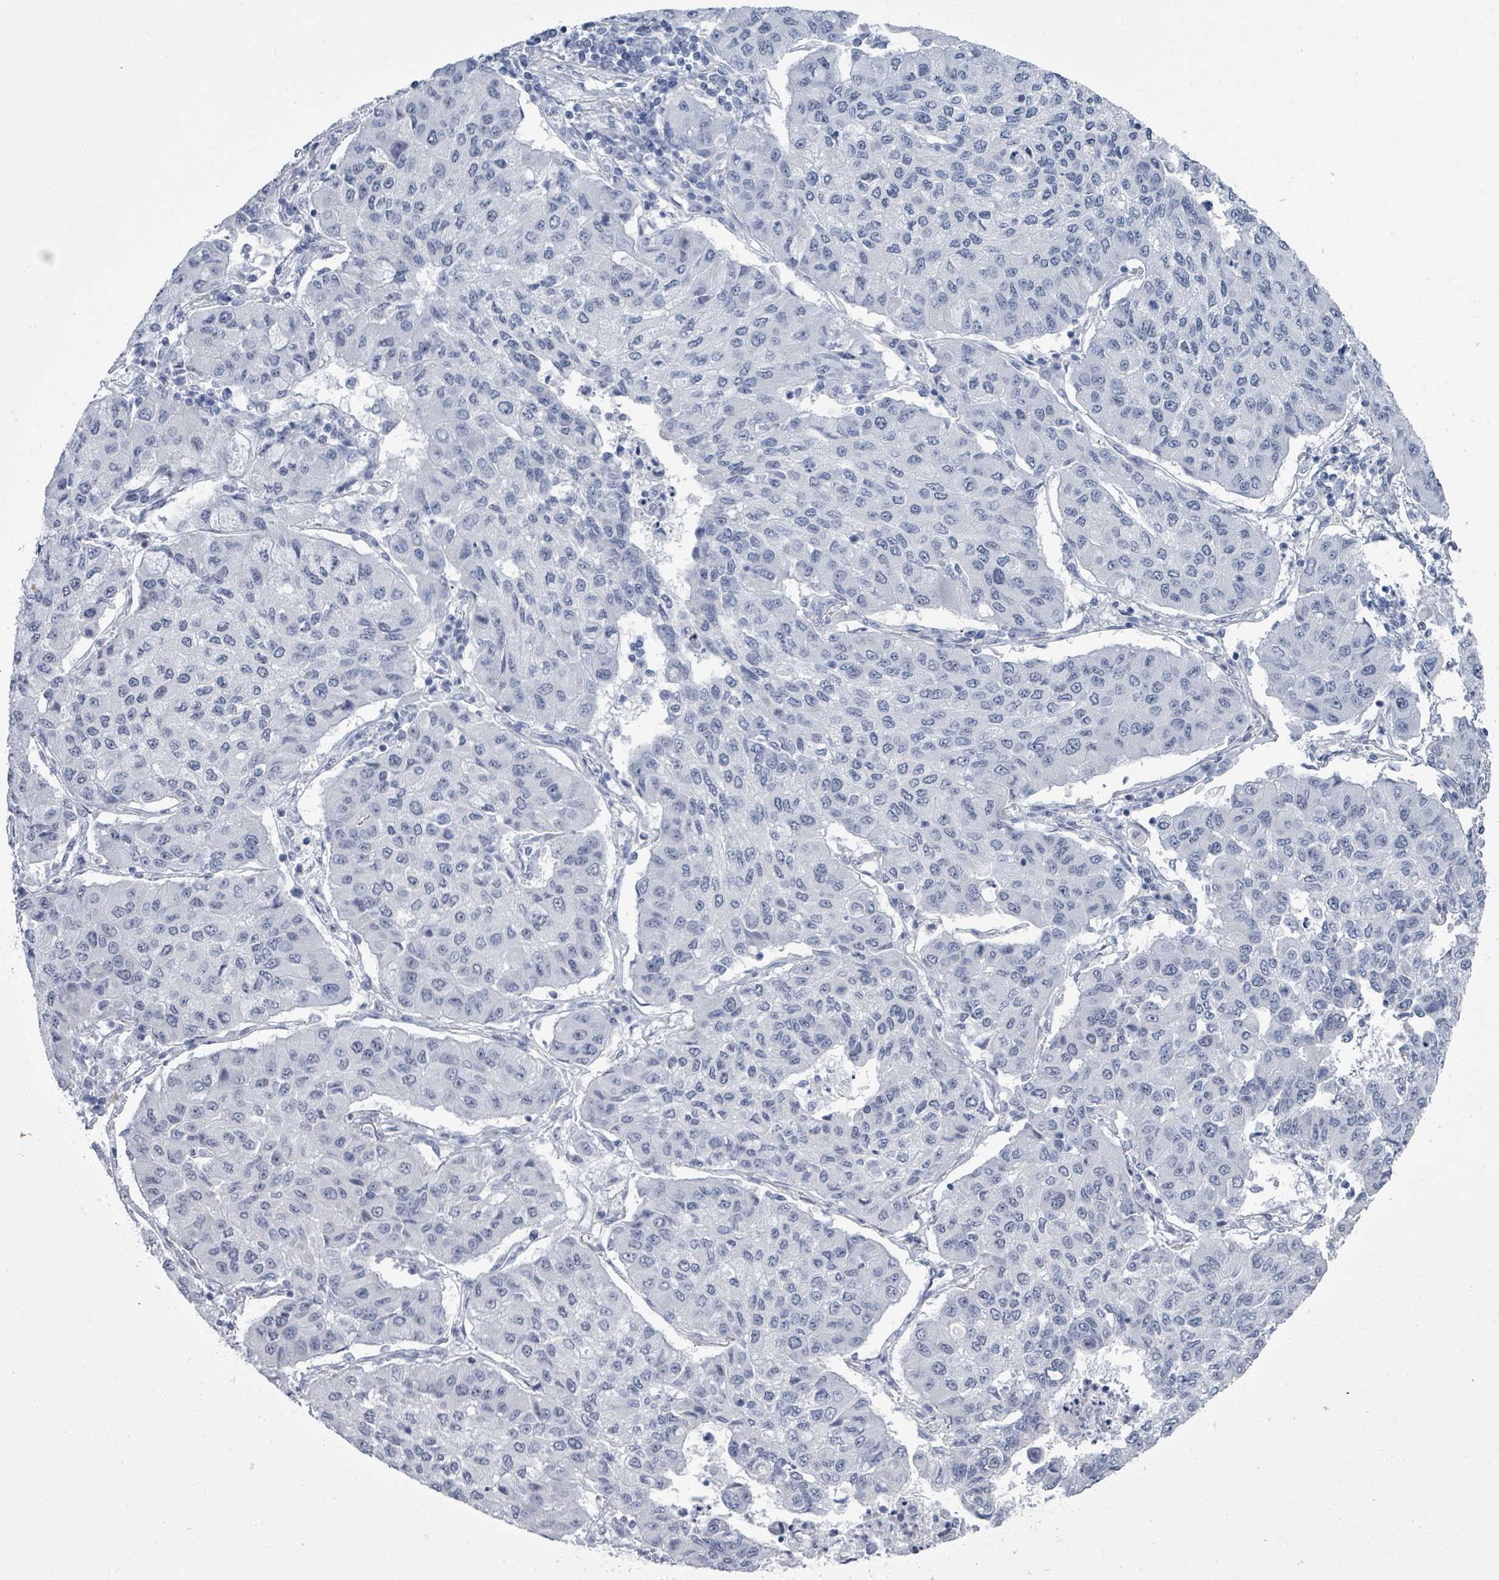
{"staining": {"intensity": "negative", "quantity": "none", "location": "none"}, "tissue": "lung cancer", "cell_type": "Tumor cells", "image_type": "cancer", "snomed": [{"axis": "morphology", "description": "Squamous cell carcinoma, NOS"}, {"axis": "topography", "description": "Lung"}], "caption": "Tumor cells are negative for brown protein staining in lung cancer (squamous cell carcinoma).", "gene": "CT45A5", "patient": {"sex": "male", "age": 74}}